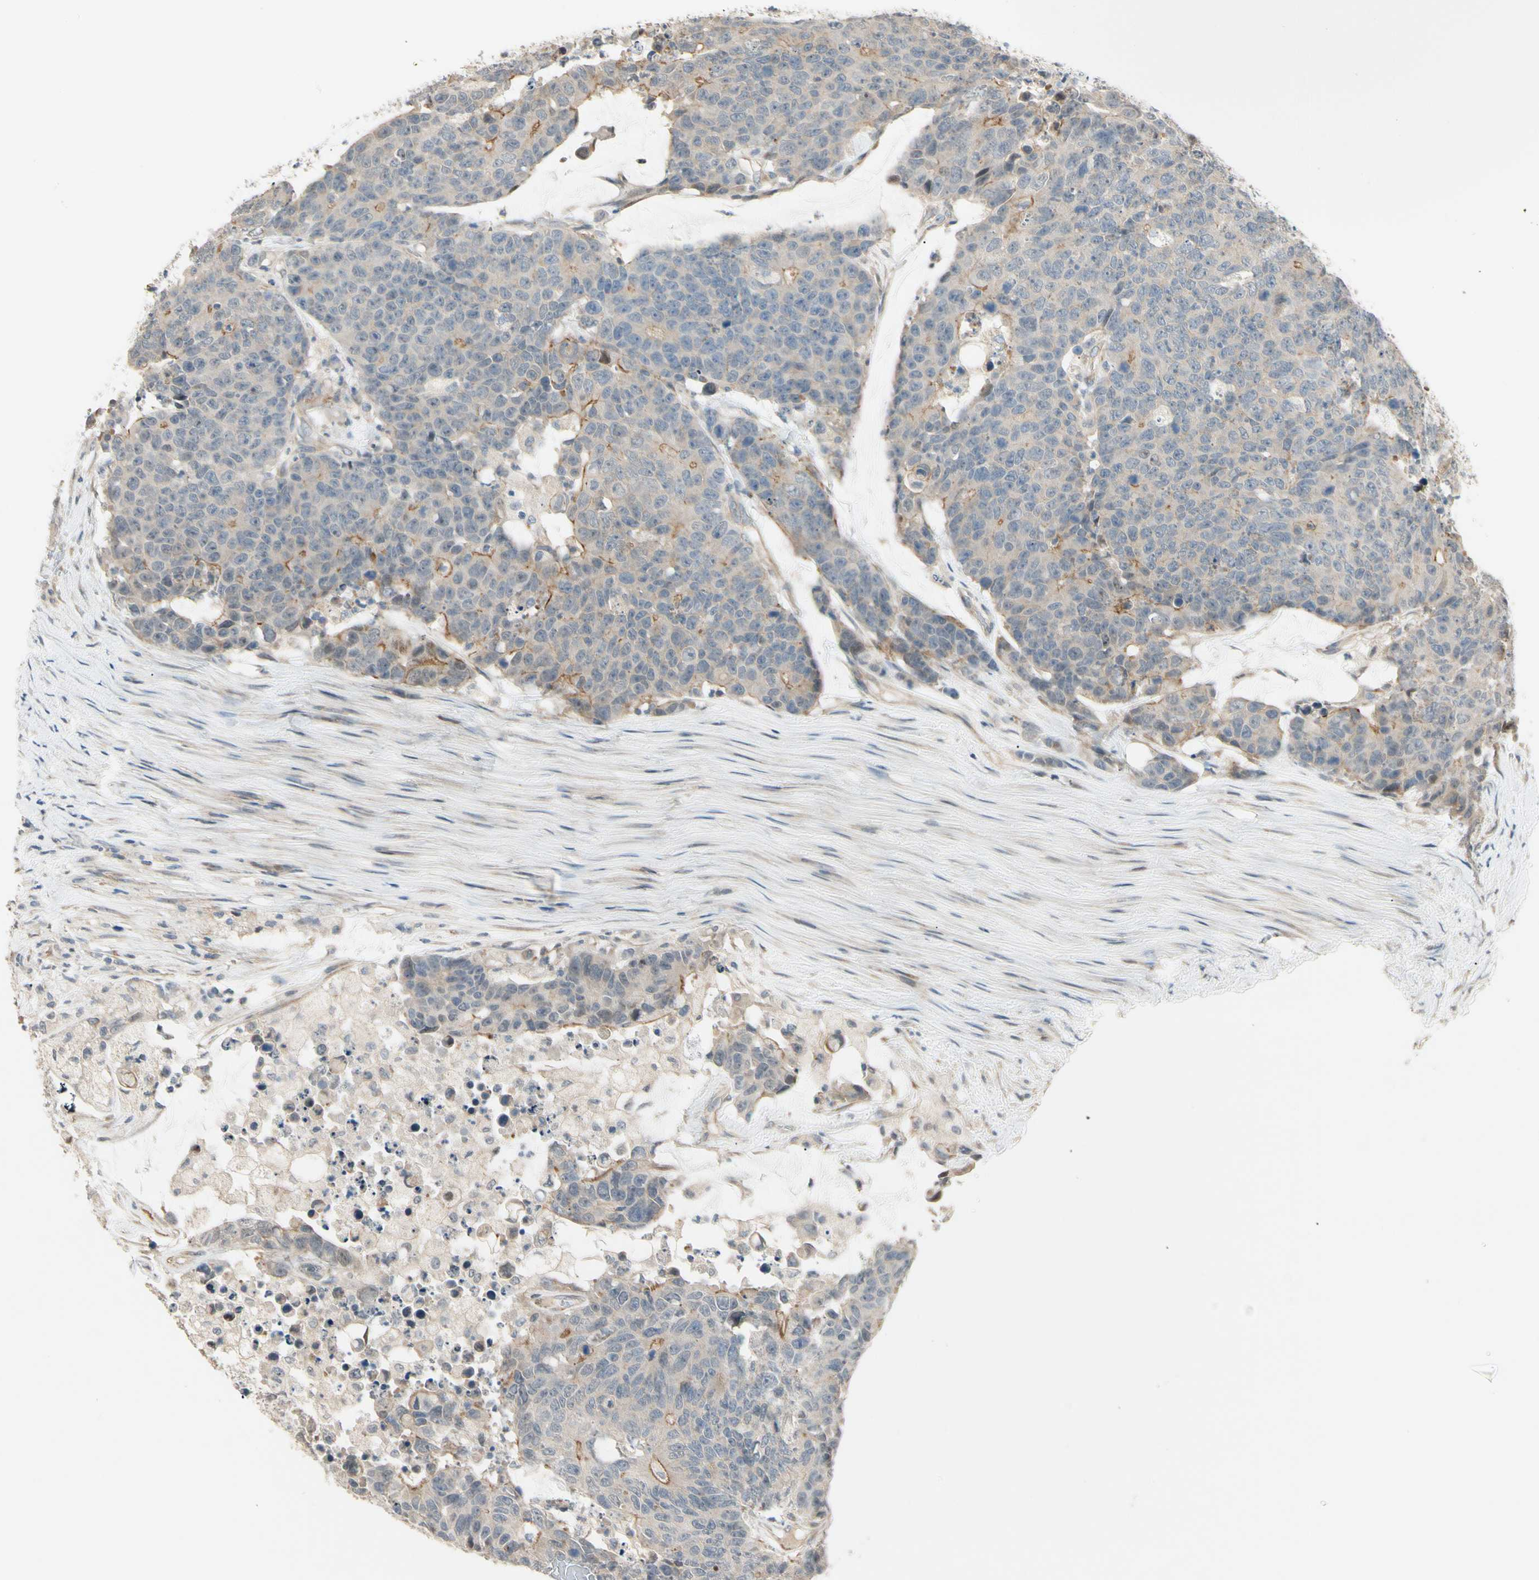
{"staining": {"intensity": "weak", "quantity": "<25%", "location": "cytoplasmic/membranous"}, "tissue": "colorectal cancer", "cell_type": "Tumor cells", "image_type": "cancer", "snomed": [{"axis": "morphology", "description": "Adenocarcinoma, NOS"}, {"axis": "topography", "description": "Colon"}], "caption": "High magnification brightfield microscopy of adenocarcinoma (colorectal) stained with DAB (brown) and counterstained with hematoxylin (blue): tumor cells show no significant positivity. (DAB (3,3'-diaminobenzidine) IHC, high magnification).", "gene": "P3H2", "patient": {"sex": "female", "age": 86}}